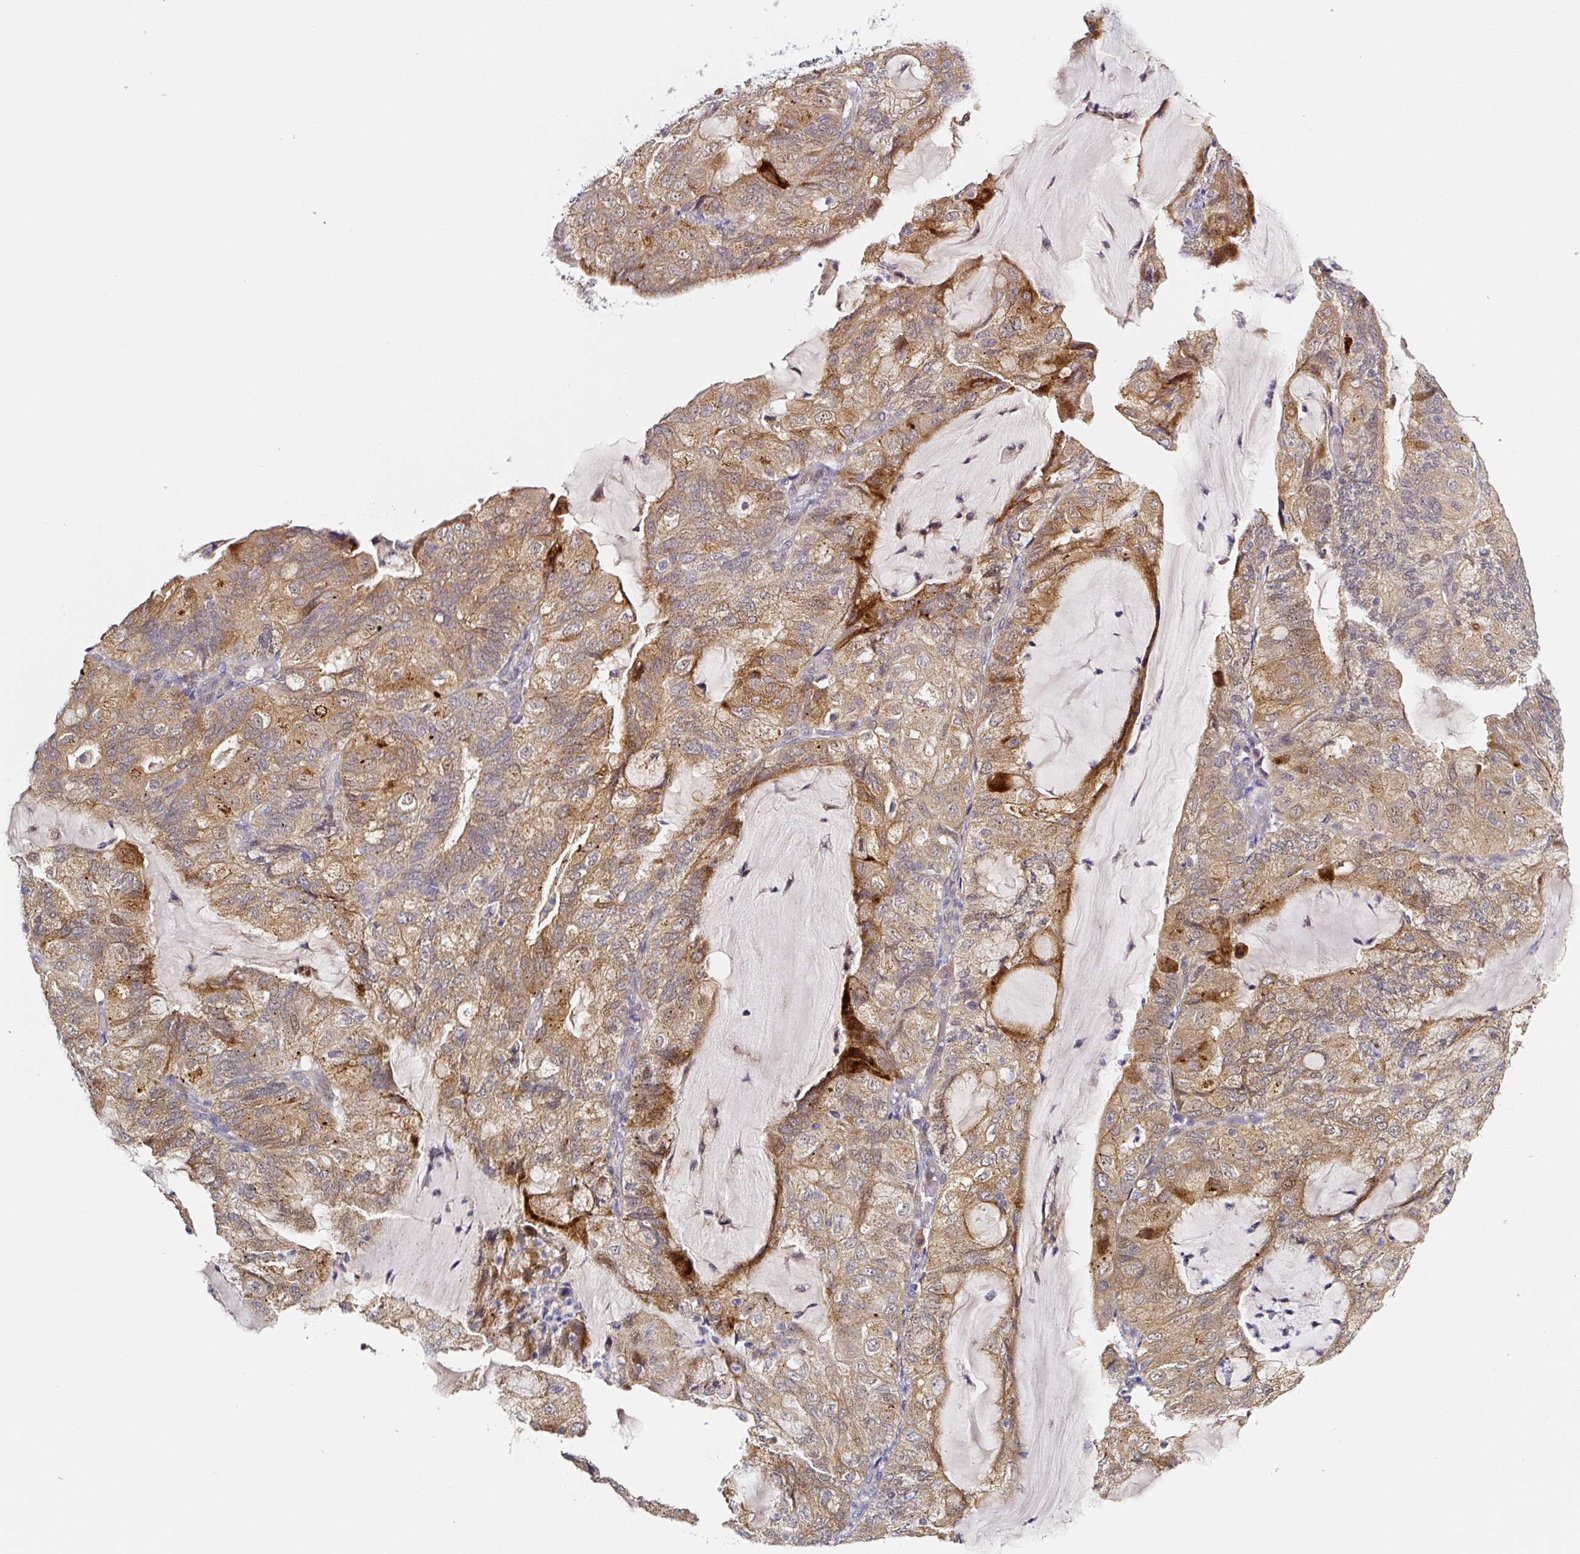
{"staining": {"intensity": "moderate", "quantity": ">75%", "location": "cytoplasmic/membranous"}, "tissue": "endometrial cancer", "cell_type": "Tumor cells", "image_type": "cancer", "snomed": [{"axis": "morphology", "description": "Adenocarcinoma, NOS"}, {"axis": "topography", "description": "Endometrium"}], "caption": "Adenocarcinoma (endometrial) stained with a brown dye shows moderate cytoplasmic/membranous positive positivity in about >75% of tumor cells.", "gene": "PRKAA2", "patient": {"sex": "female", "age": 81}}